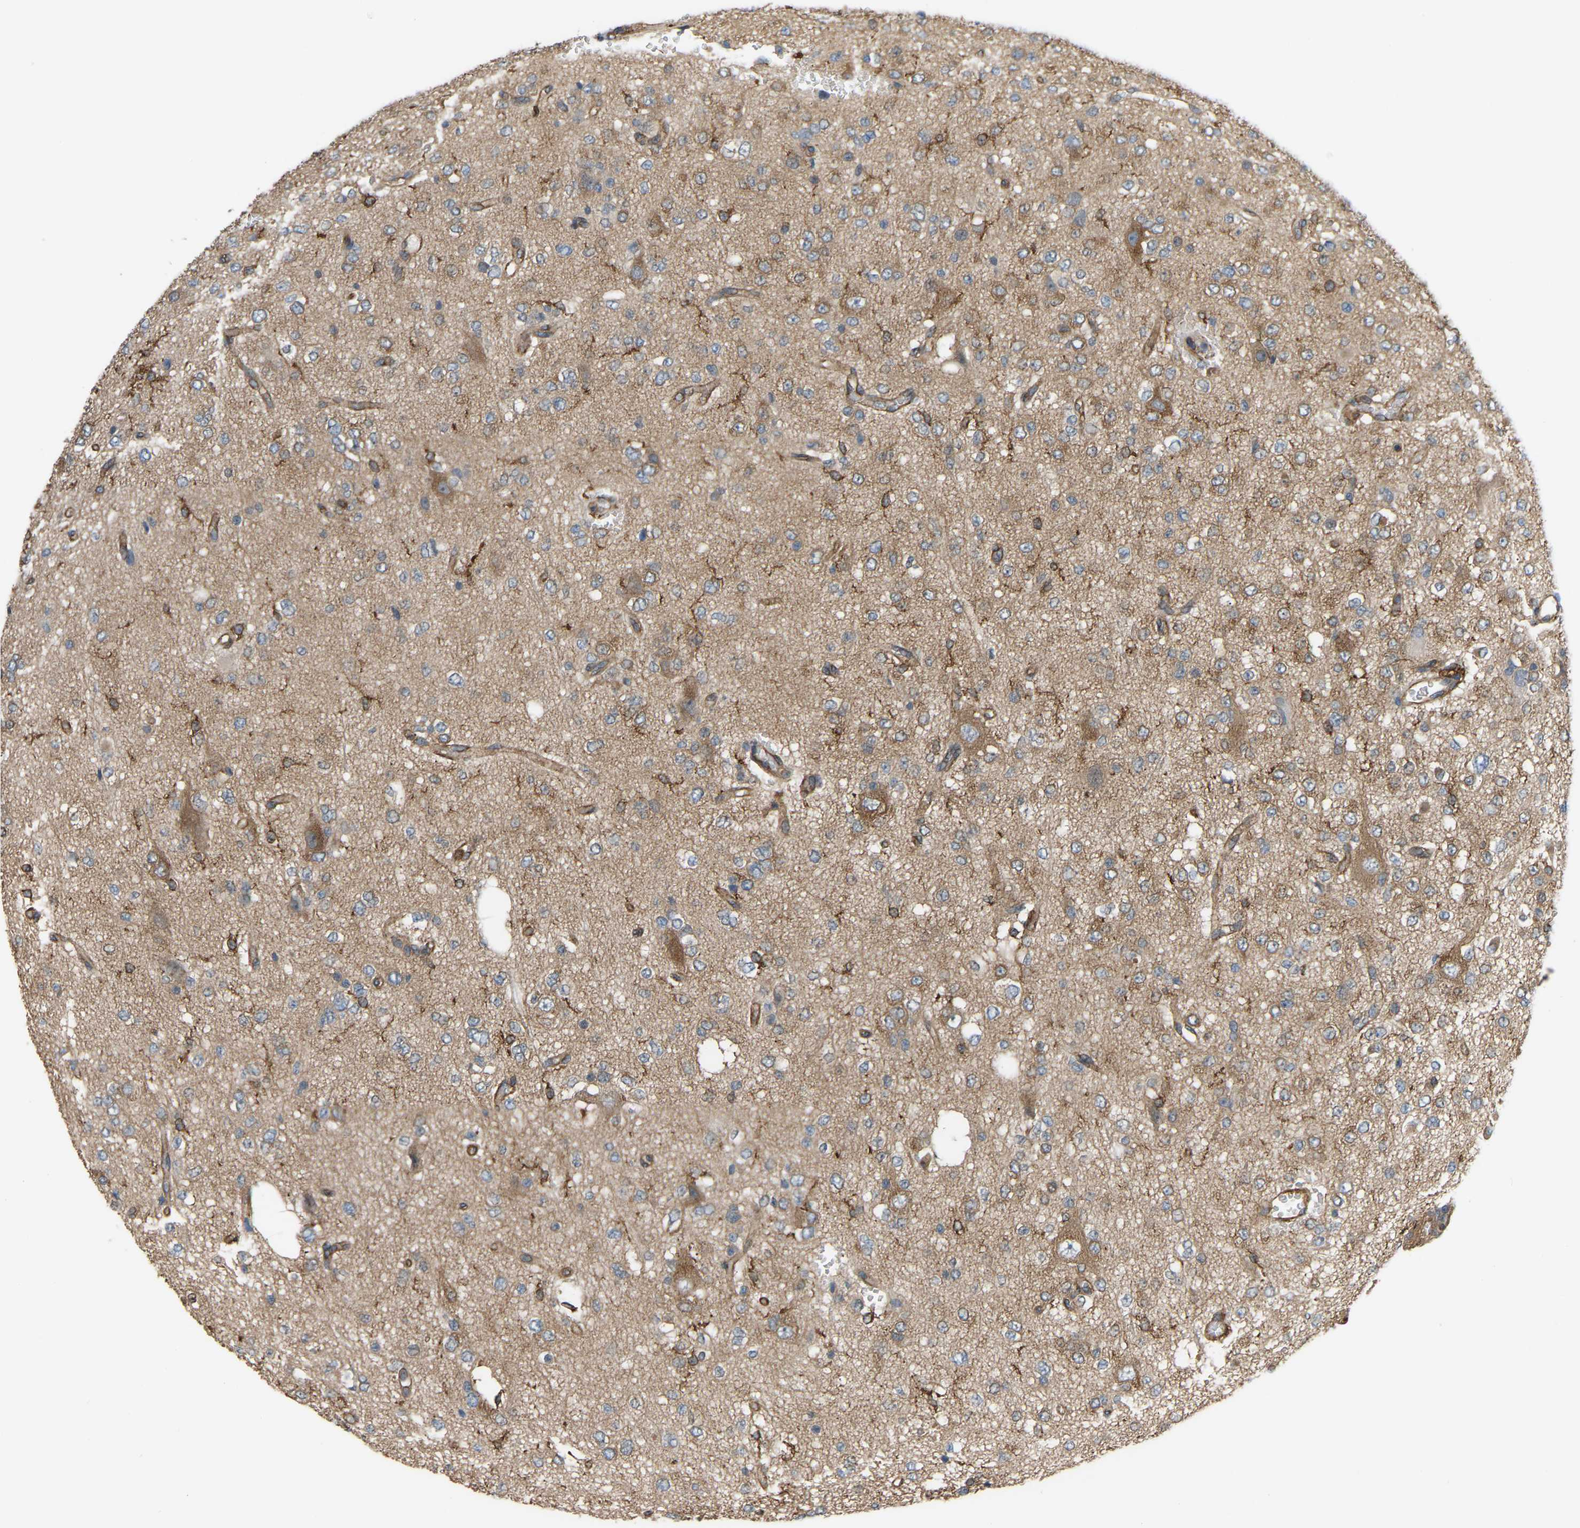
{"staining": {"intensity": "negative", "quantity": "none", "location": "none"}, "tissue": "glioma", "cell_type": "Tumor cells", "image_type": "cancer", "snomed": [{"axis": "morphology", "description": "Glioma, malignant, Low grade"}, {"axis": "topography", "description": "Brain"}], "caption": "Immunohistochemistry micrograph of glioma stained for a protein (brown), which demonstrates no expression in tumor cells.", "gene": "PICALM", "patient": {"sex": "male", "age": 38}}